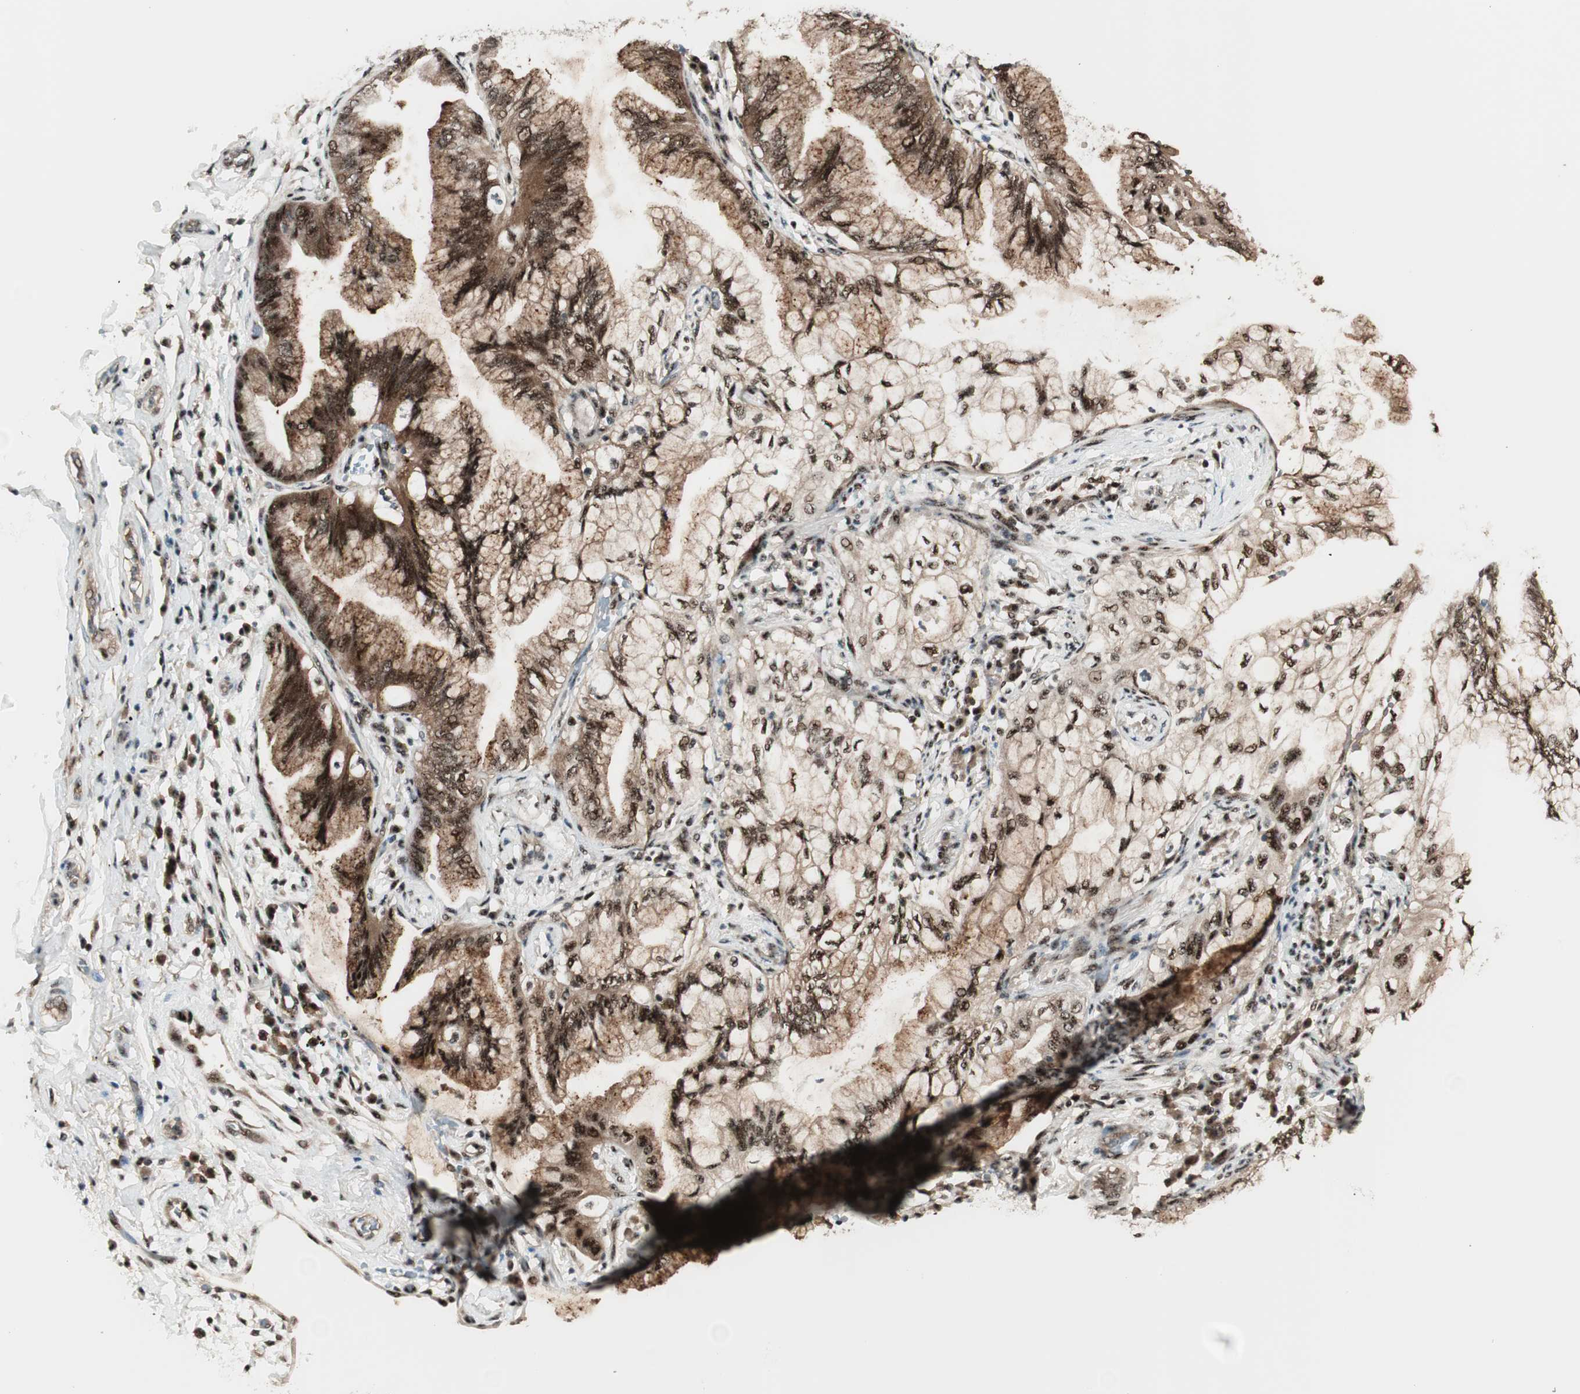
{"staining": {"intensity": "strong", "quantity": "25%-75%", "location": "cytoplasmic/membranous,nuclear"}, "tissue": "lung cancer", "cell_type": "Tumor cells", "image_type": "cancer", "snomed": [{"axis": "morphology", "description": "Adenocarcinoma, NOS"}, {"axis": "topography", "description": "Lung"}], "caption": "DAB immunohistochemical staining of human lung cancer (adenocarcinoma) exhibits strong cytoplasmic/membranous and nuclear protein expression in approximately 25%-75% of tumor cells.", "gene": "NR5A2", "patient": {"sex": "female", "age": 70}}